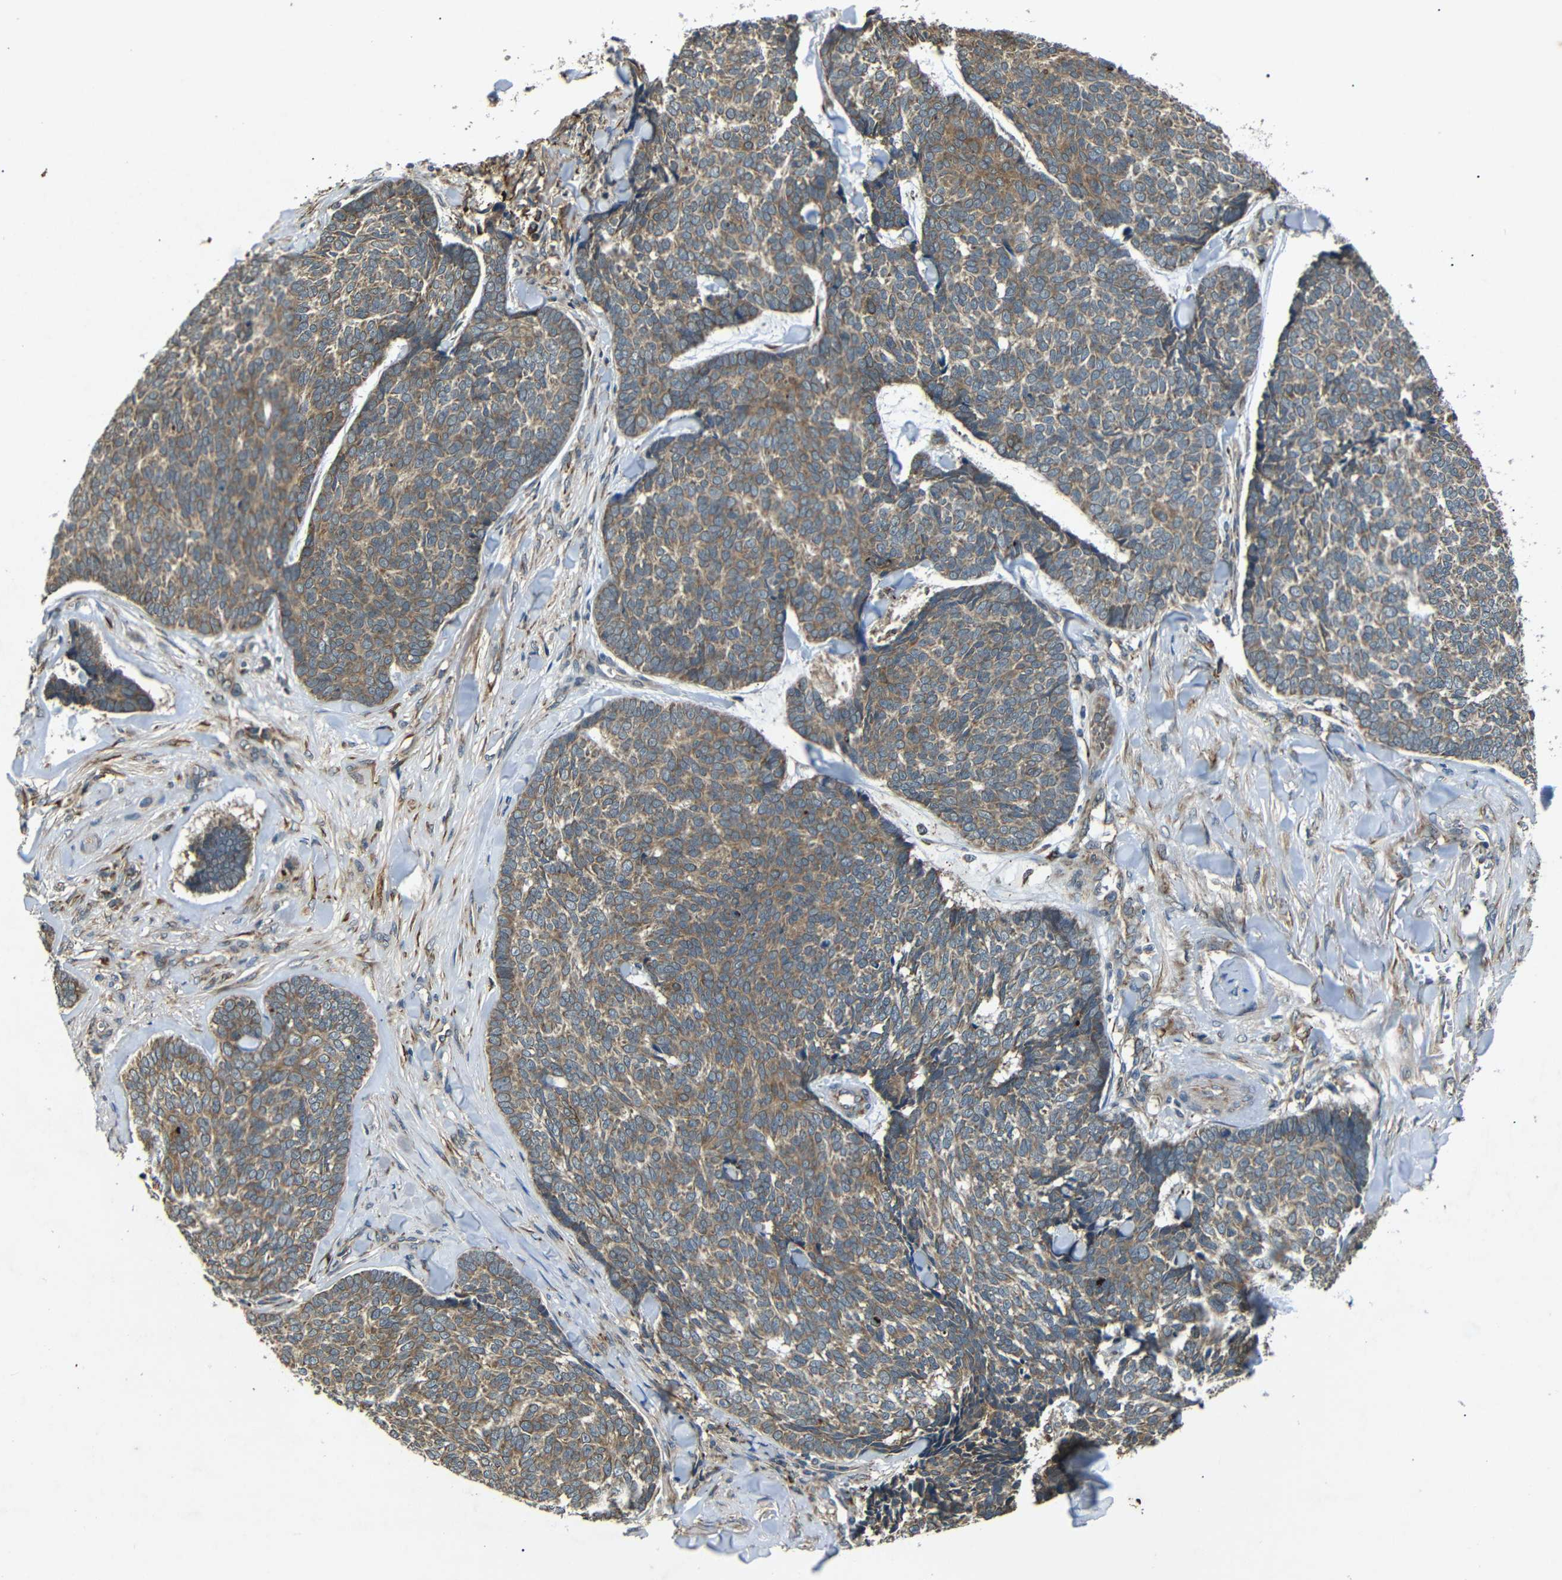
{"staining": {"intensity": "moderate", "quantity": ">75%", "location": "cytoplasmic/membranous"}, "tissue": "skin cancer", "cell_type": "Tumor cells", "image_type": "cancer", "snomed": [{"axis": "morphology", "description": "Basal cell carcinoma"}, {"axis": "topography", "description": "Skin"}], "caption": "Moderate cytoplasmic/membranous positivity for a protein is present in approximately >75% of tumor cells of skin cancer using IHC.", "gene": "TRPC1", "patient": {"sex": "male", "age": 84}}